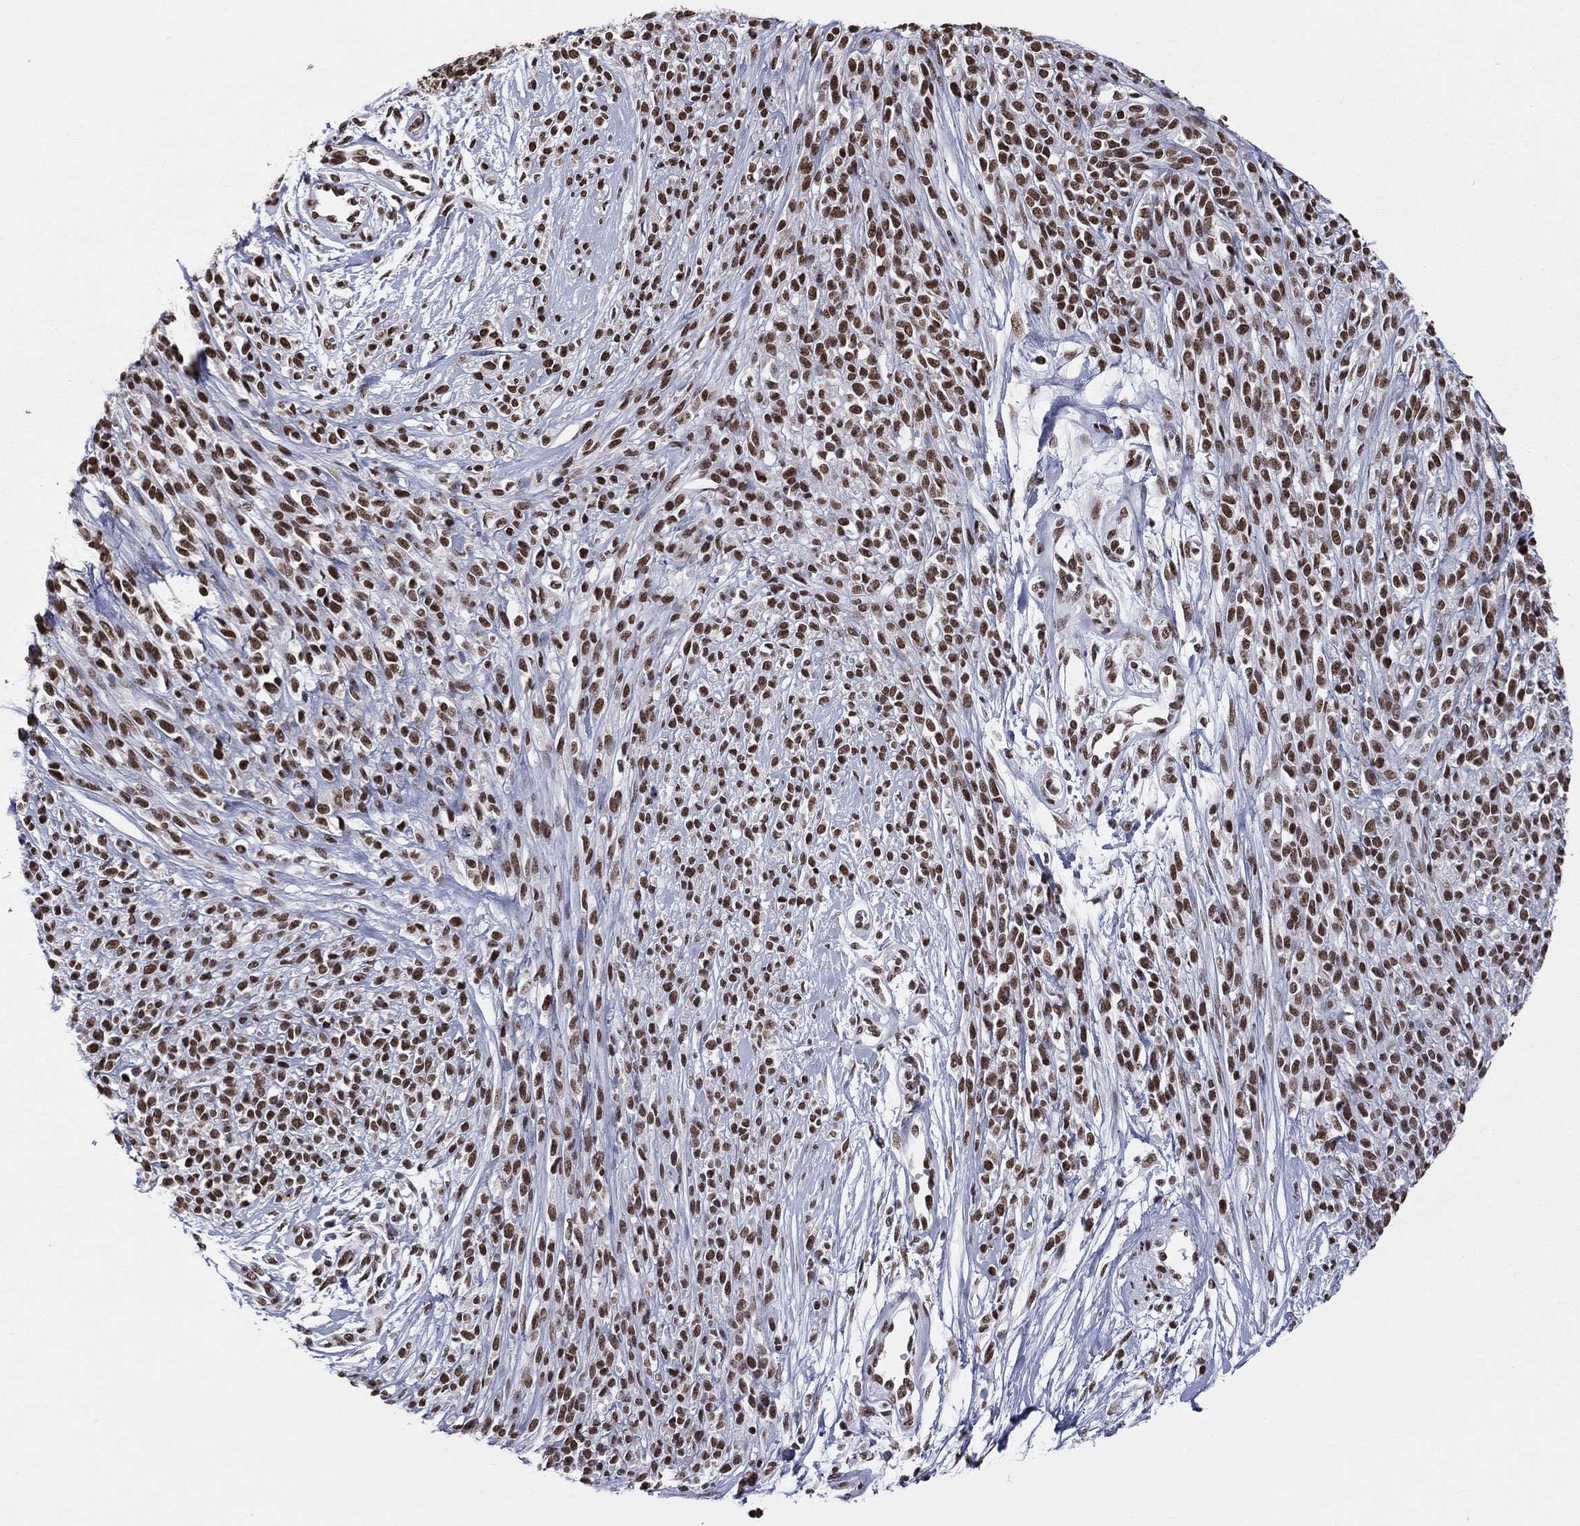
{"staining": {"intensity": "strong", "quantity": ">75%", "location": "nuclear"}, "tissue": "melanoma", "cell_type": "Tumor cells", "image_type": "cancer", "snomed": [{"axis": "morphology", "description": "Malignant melanoma, NOS"}, {"axis": "topography", "description": "Skin"}, {"axis": "topography", "description": "Skin of trunk"}], "caption": "This micrograph demonstrates IHC staining of melanoma, with high strong nuclear positivity in approximately >75% of tumor cells.", "gene": "ZNF7", "patient": {"sex": "male", "age": 74}}